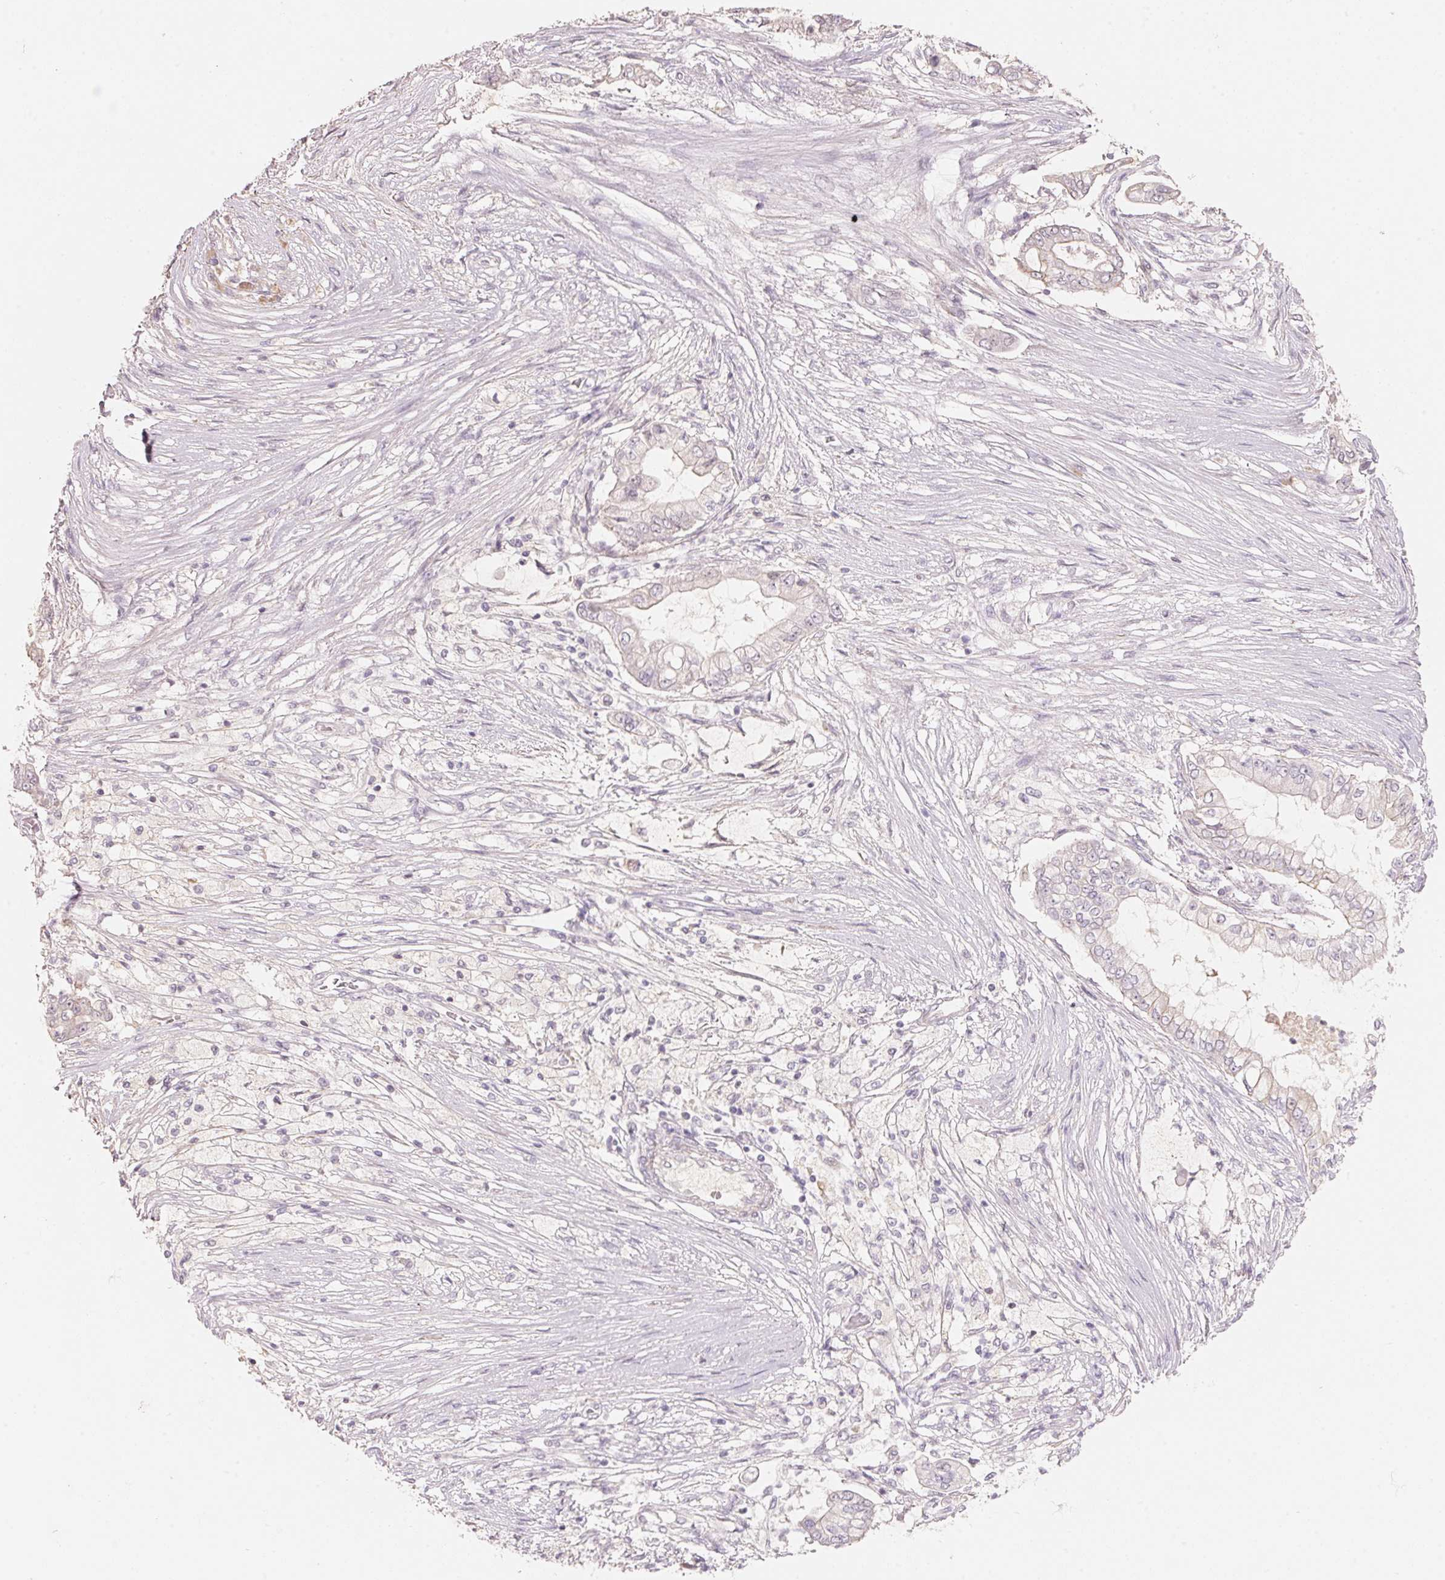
{"staining": {"intensity": "negative", "quantity": "none", "location": "none"}, "tissue": "pancreatic cancer", "cell_type": "Tumor cells", "image_type": "cancer", "snomed": [{"axis": "morphology", "description": "Adenocarcinoma, NOS"}, {"axis": "topography", "description": "Pancreas"}], "caption": "DAB immunohistochemical staining of human pancreatic cancer reveals no significant staining in tumor cells. (DAB (3,3'-diaminobenzidine) immunohistochemistry with hematoxylin counter stain).", "gene": "TP53AIP1", "patient": {"sex": "female", "age": 69}}